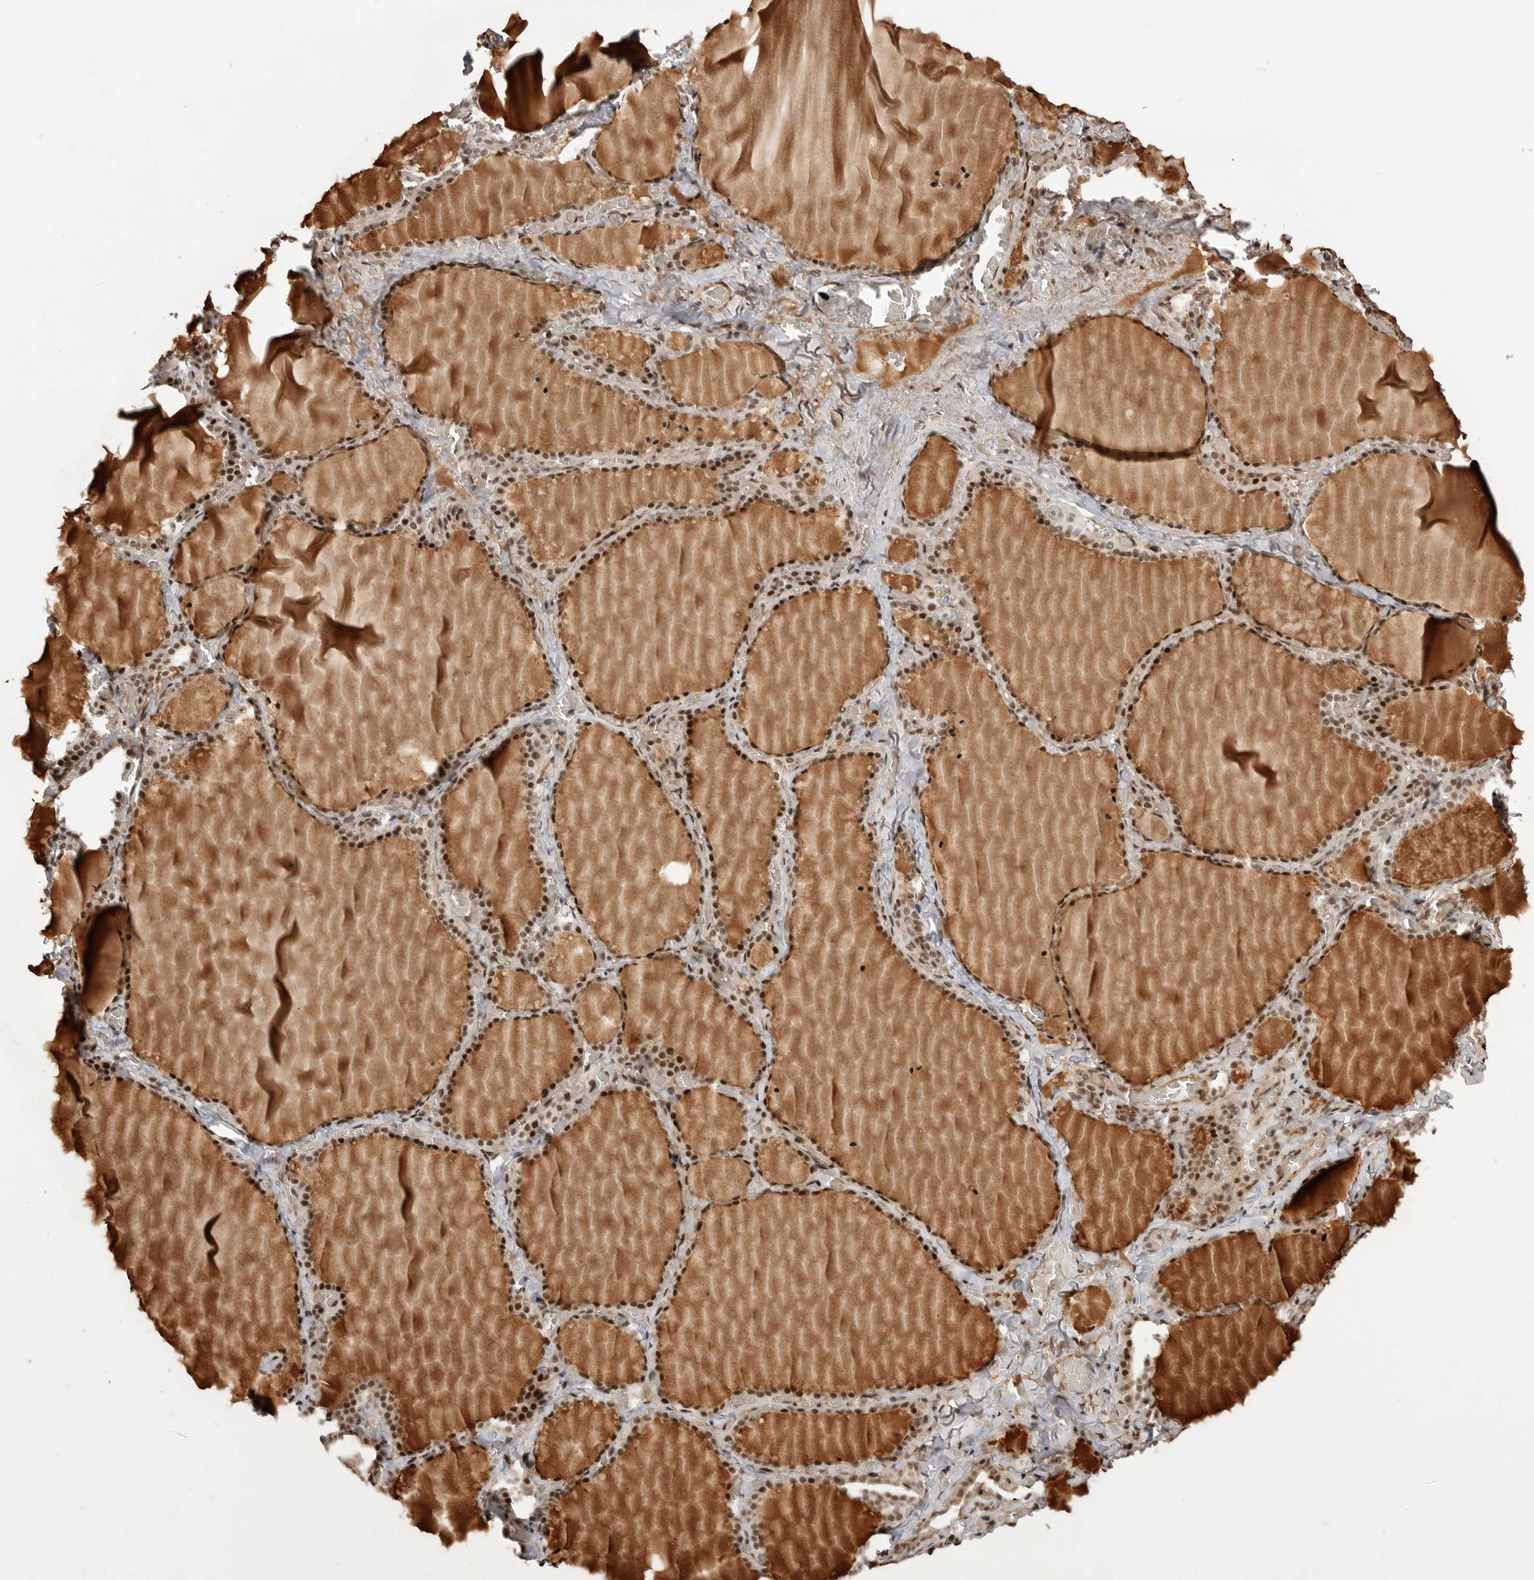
{"staining": {"intensity": "strong", "quantity": ">75%", "location": "nuclear"}, "tissue": "thyroid gland", "cell_type": "Glandular cells", "image_type": "normal", "snomed": [{"axis": "morphology", "description": "Normal tissue, NOS"}, {"axis": "topography", "description": "Thyroid gland"}], "caption": "Human thyroid gland stained with a brown dye displays strong nuclear positive expression in approximately >75% of glandular cells.", "gene": "GPATCH2", "patient": {"sex": "female", "age": 22}}